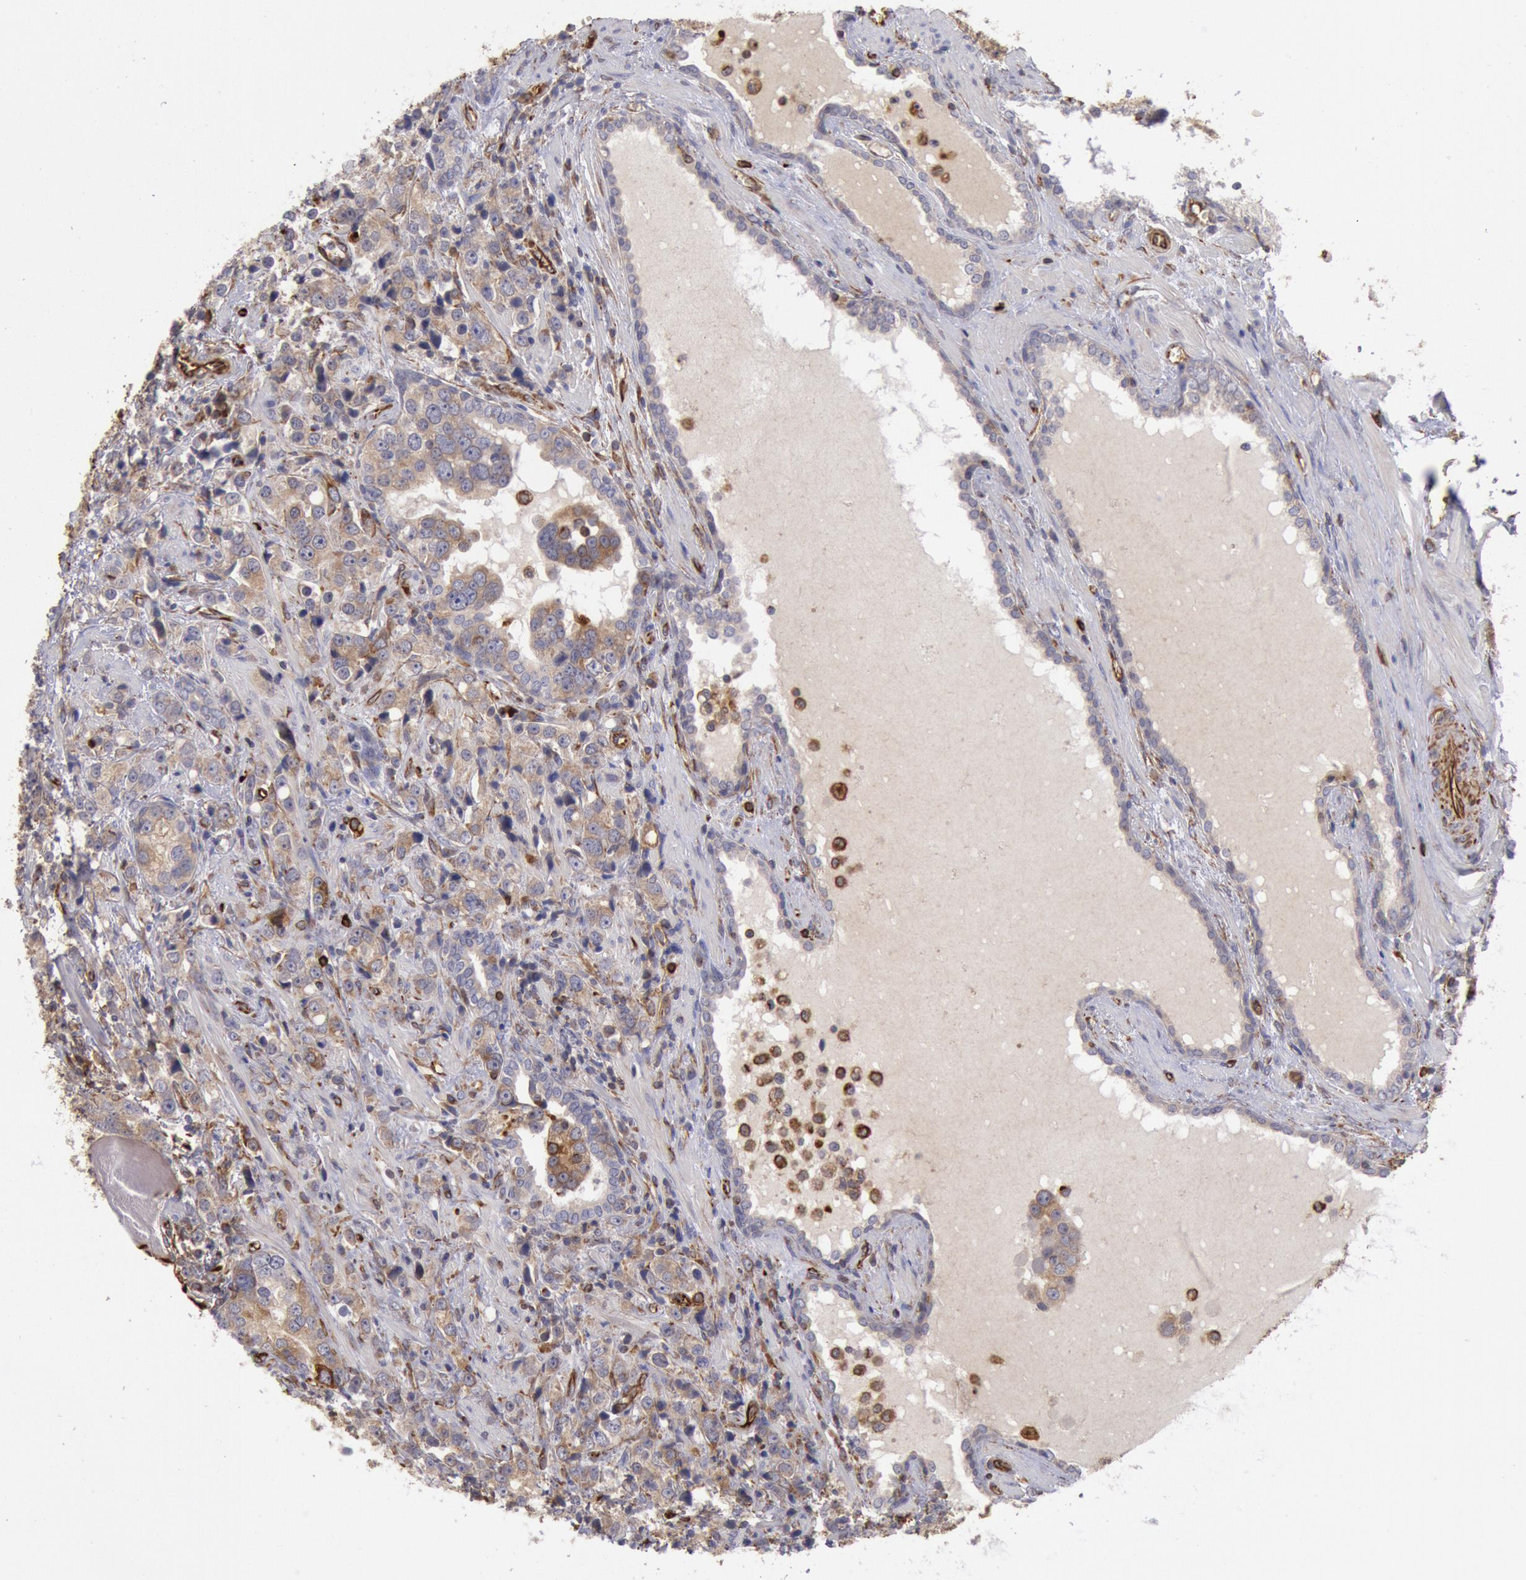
{"staining": {"intensity": "weak", "quantity": "25%-75%", "location": "cytoplasmic/membranous"}, "tissue": "prostate cancer", "cell_type": "Tumor cells", "image_type": "cancer", "snomed": [{"axis": "morphology", "description": "Adenocarcinoma, High grade"}, {"axis": "topography", "description": "Prostate"}], "caption": "Protein staining of prostate adenocarcinoma (high-grade) tissue displays weak cytoplasmic/membranous expression in approximately 25%-75% of tumor cells. Using DAB (3,3'-diaminobenzidine) (brown) and hematoxylin (blue) stains, captured at high magnification using brightfield microscopy.", "gene": "RNF139", "patient": {"sex": "male", "age": 71}}